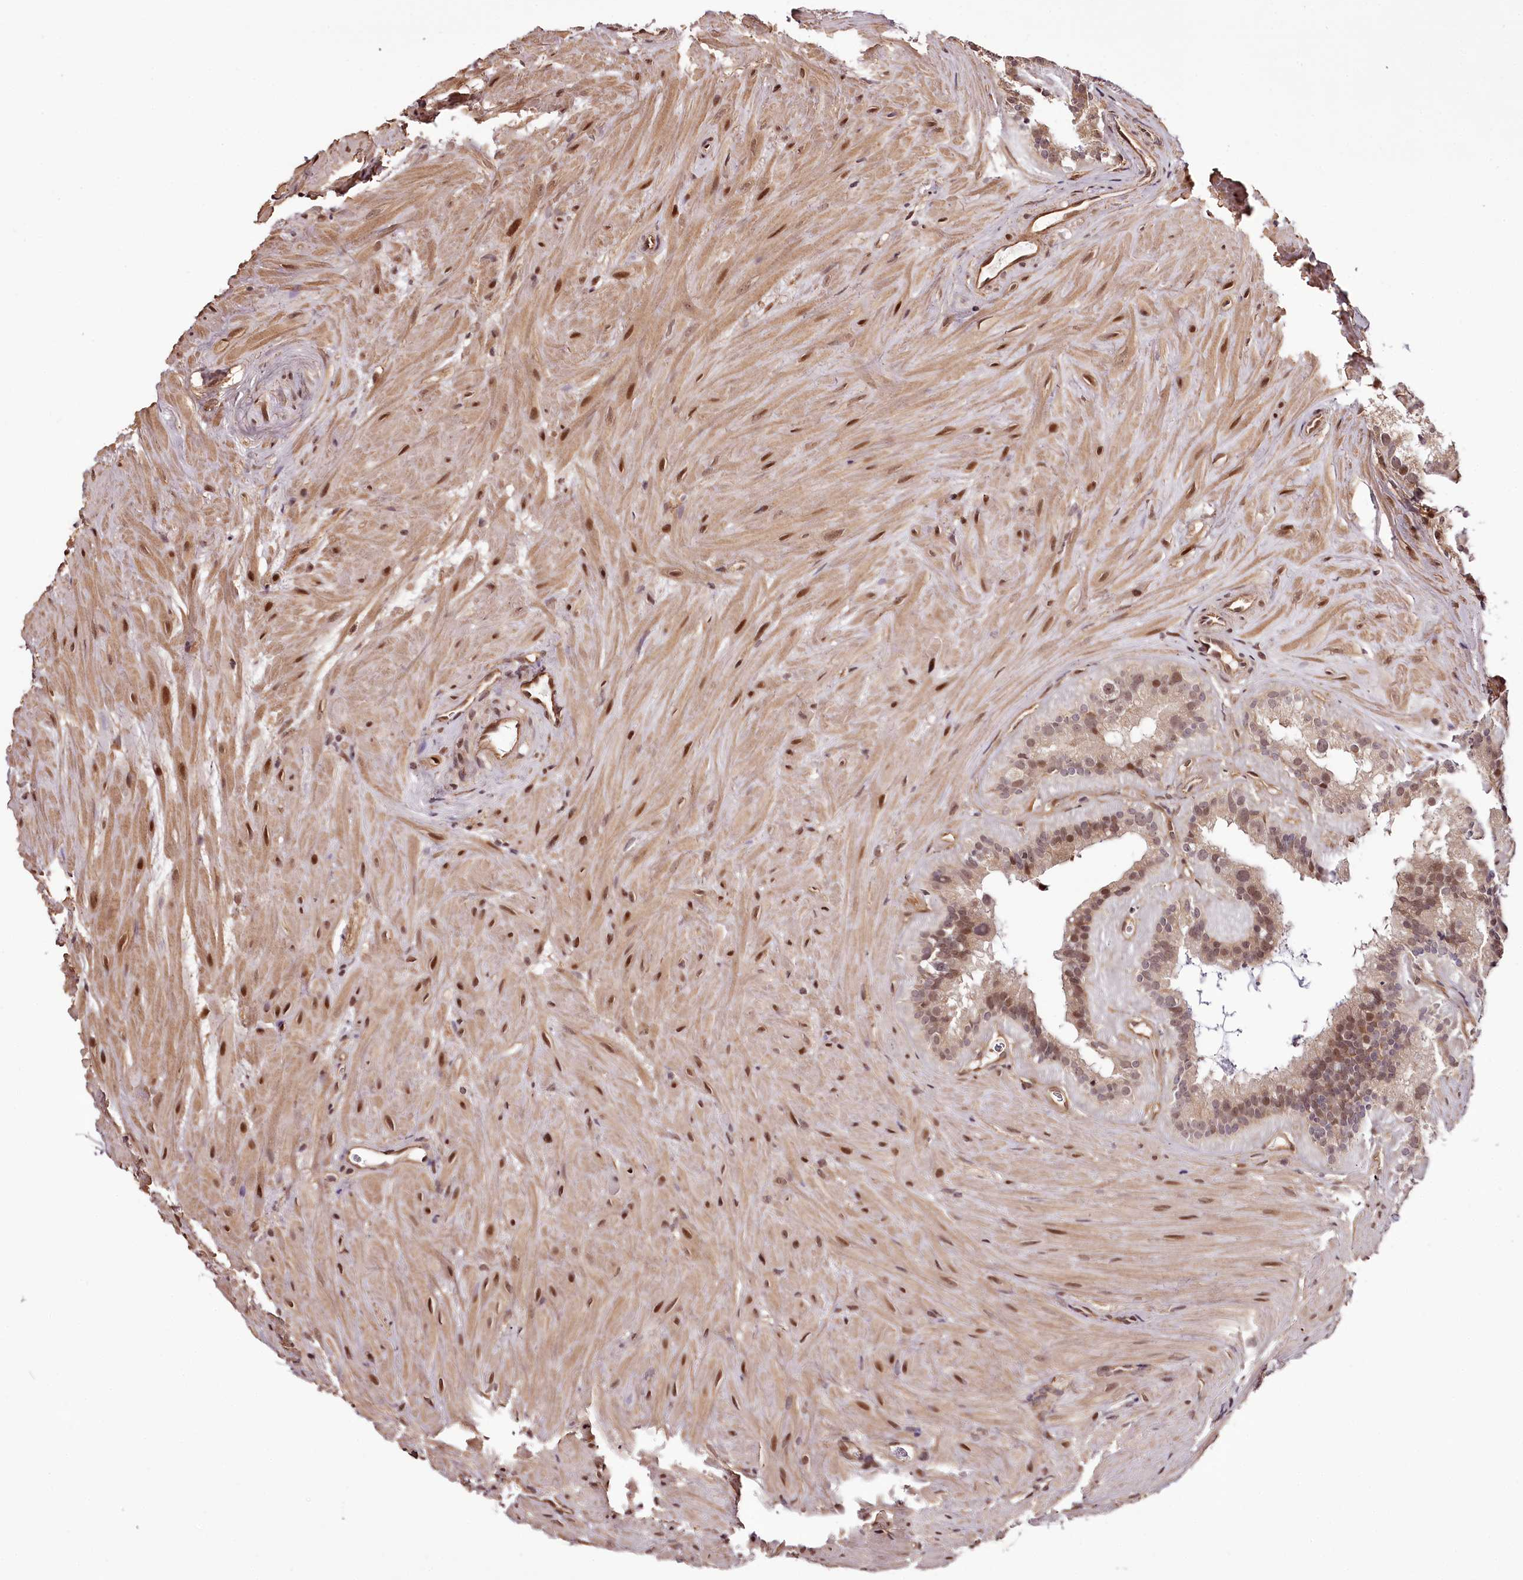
{"staining": {"intensity": "moderate", "quantity": "25%-75%", "location": "cytoplasmic/membranous,nuclear"}, "tissue": "seminal vesicle", "cell_type": "Glandular cells", "image_type": "normal", "snomed": [{"axis": "morphology", "description": "Normal tissue, NOS"}, {"axis": "topography", "description": "Prostate"}, {"axis": "topography", "description": "Seminal veicle"}], "caption": "Immunohistochemistry (DAB) staining of unremarkable seminal vesicle exhibits moderate cytoplasmic/membranous,nuclear protein expression in approximately 25%-75% of glandular cells.", "gene": "TTC33", "patient": {"sex": "male", "age": 59}}